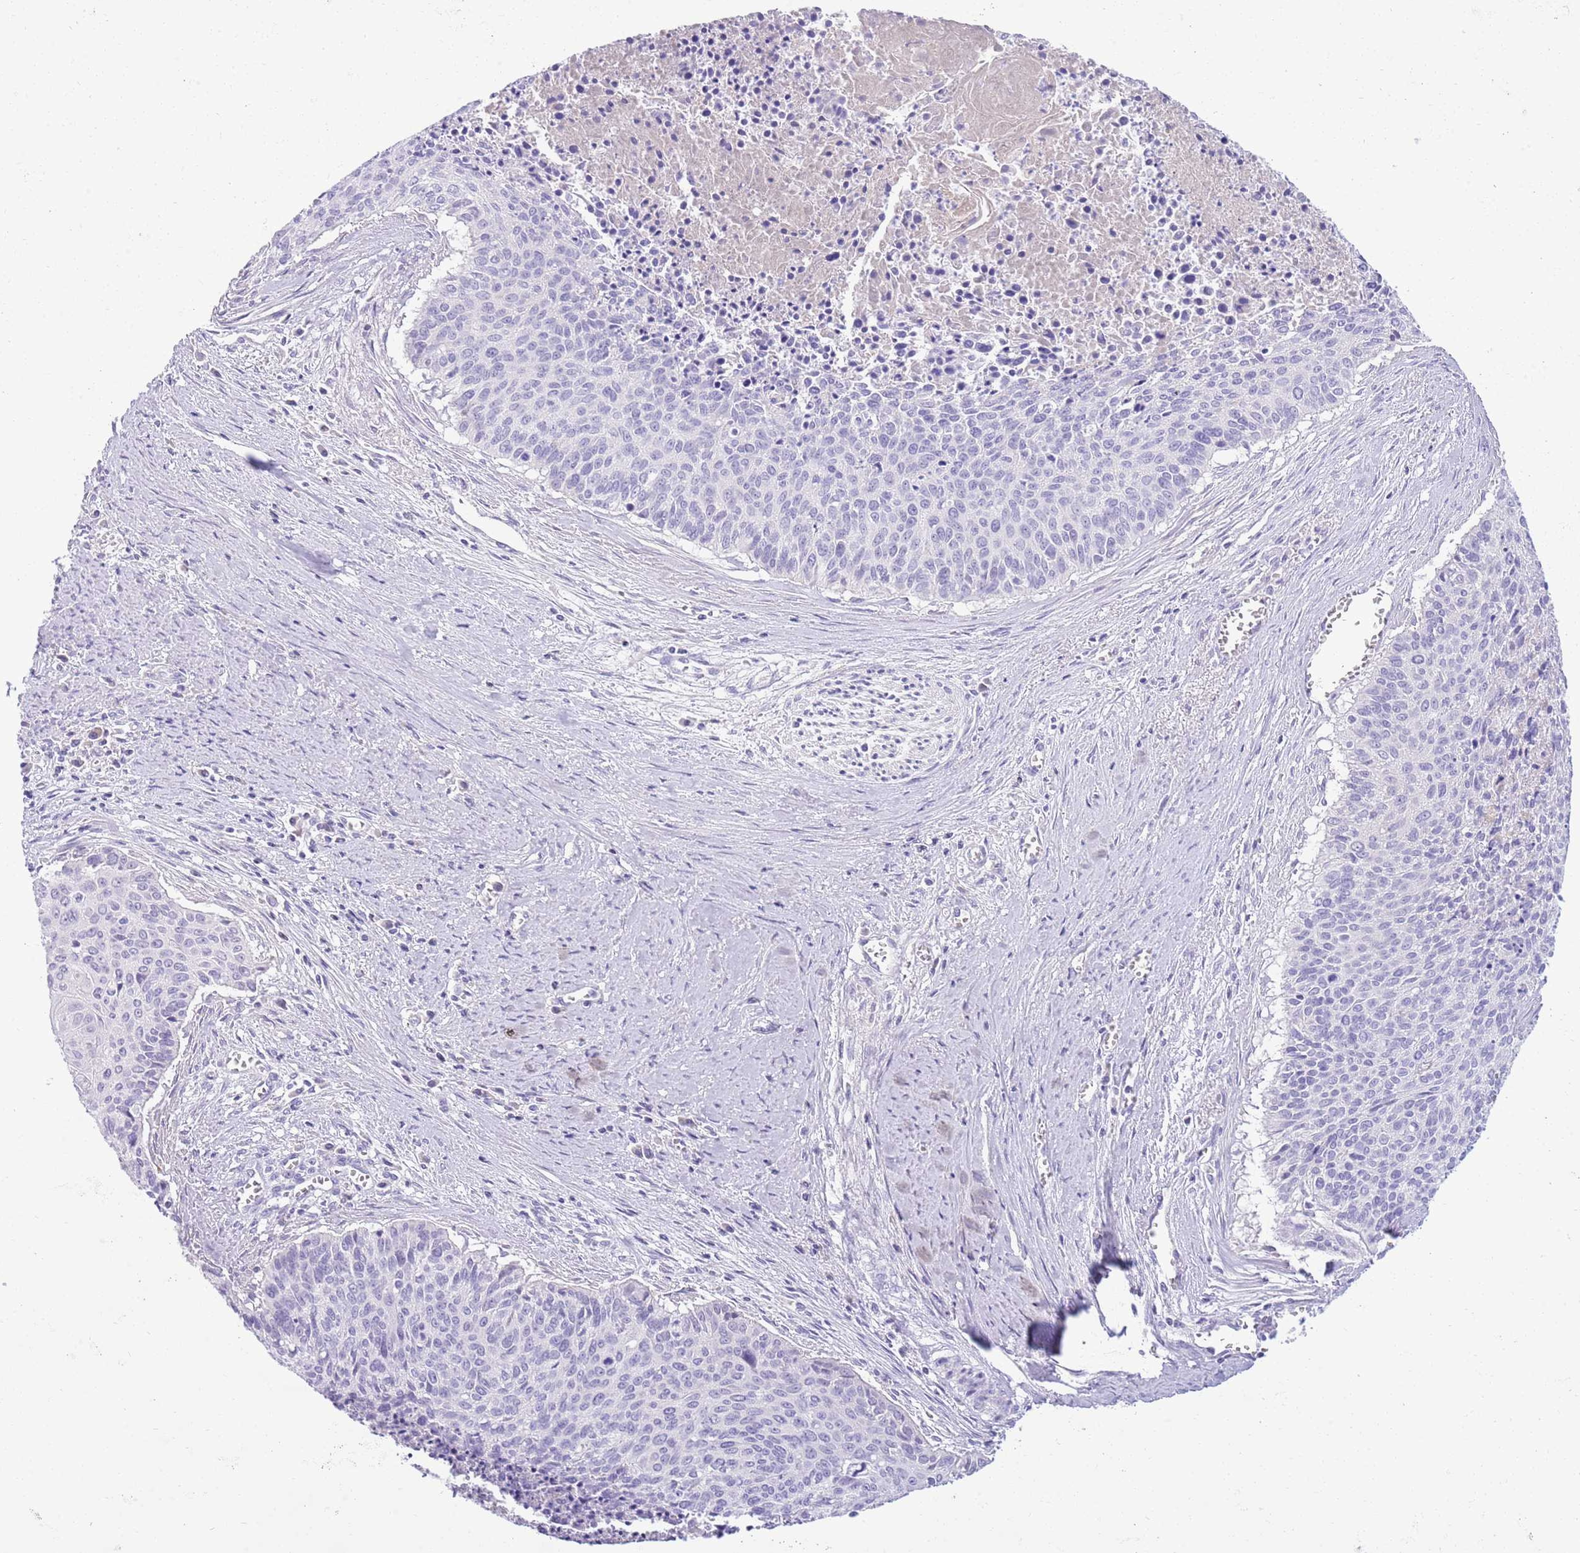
{"staining": {"intensity": "negative", "quantity": "none", "location": "none"}, "tissue": "cervical cancer", "cell_type": "Tumor cells", "image_type": "cancer", "snomed": [{"axis": "morphology", "description": "Squamous cell carcinoma, NOS"}, {"axis": "topography", "description": "Cervix"}], "caption": "IHC micrograph of human cervical cancer stained for a protein (brown), which exhibits no staining in tumor cells.", "gene": "TOX2", "patient": {"sex": "female", "age": 55}}